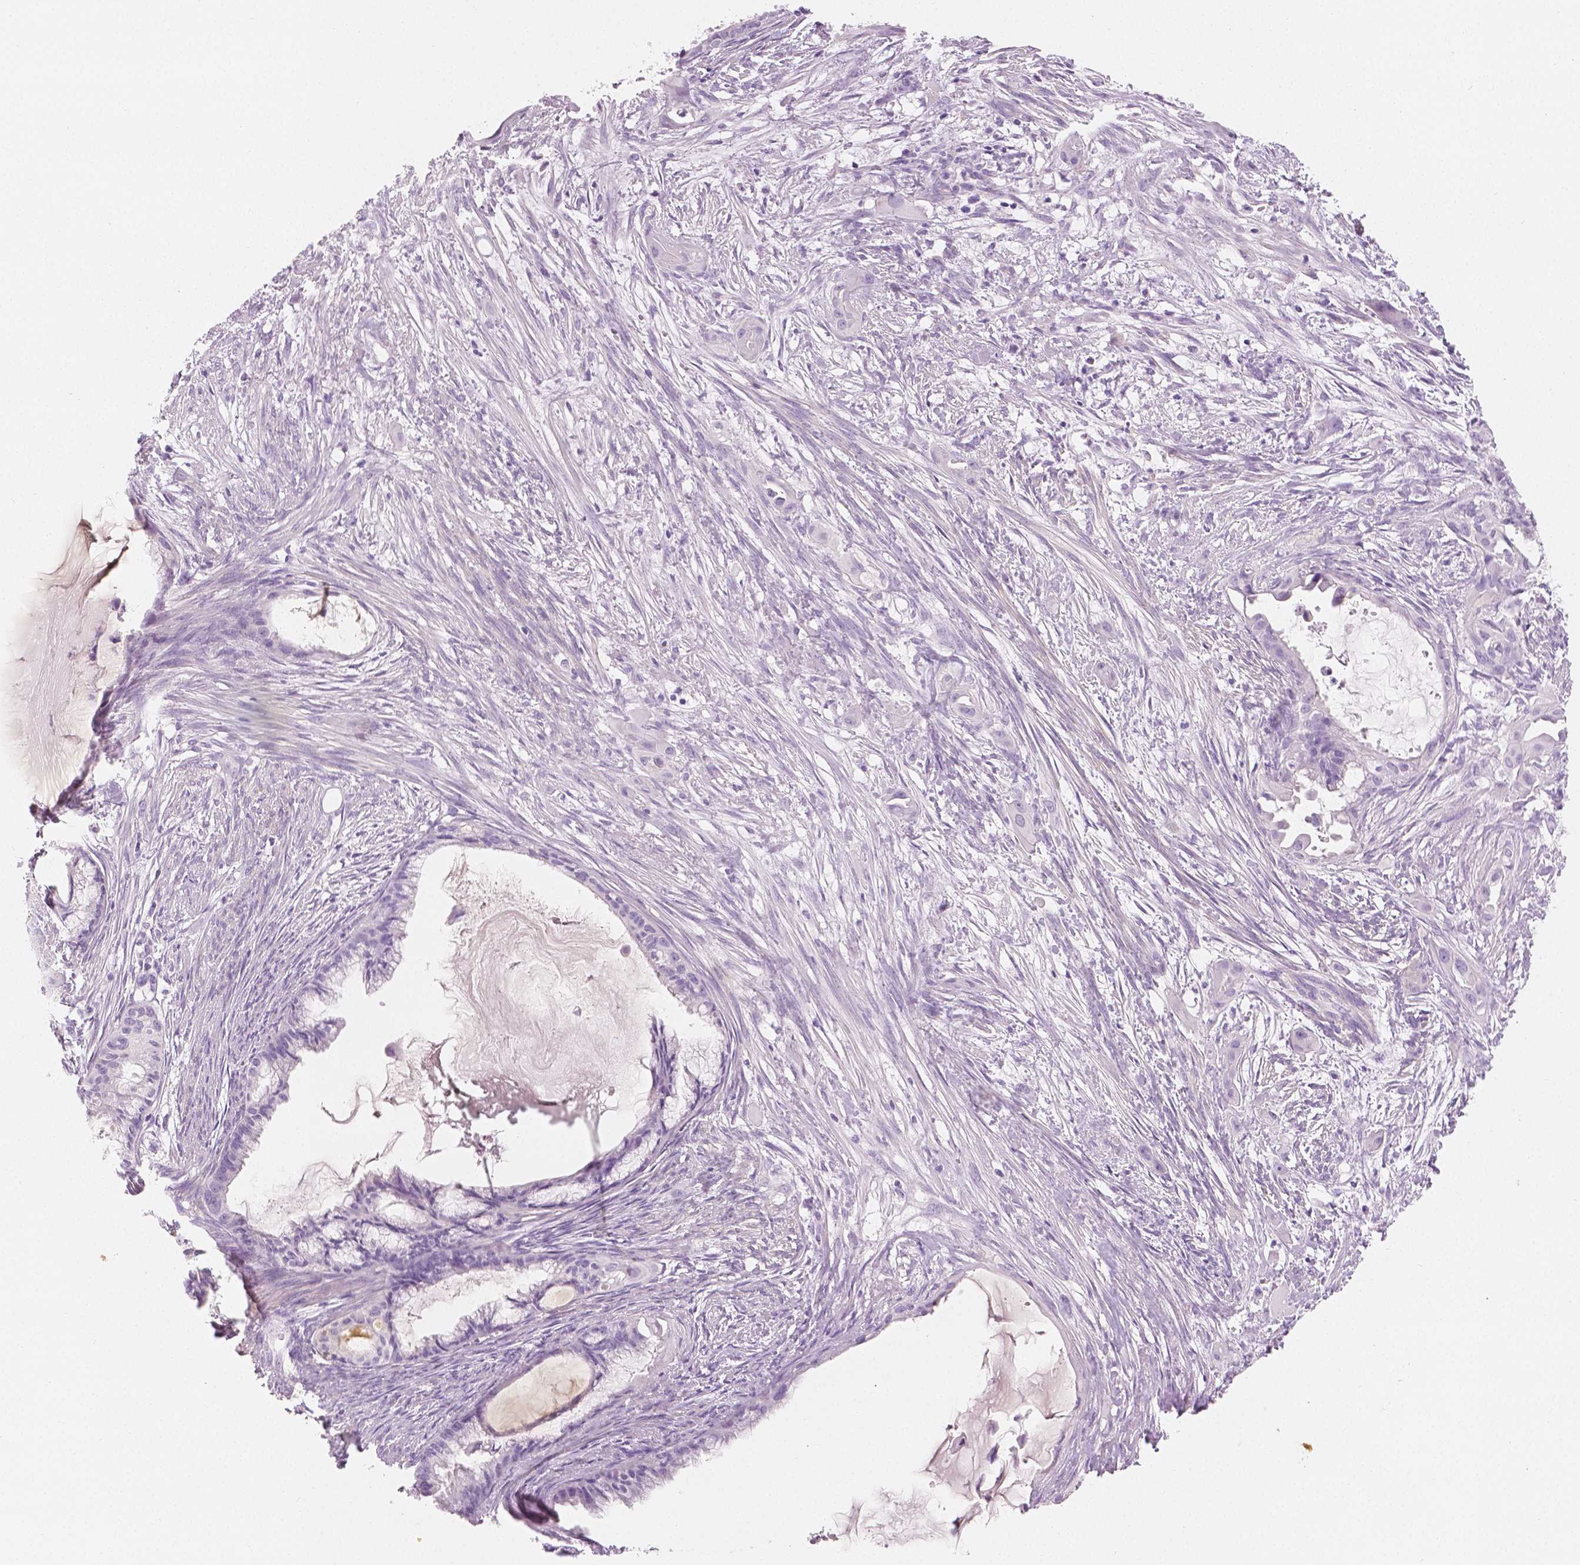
{"staining": {"intensity": "negative", "quantity": "none", "location": "none"}, "tissue": "endometrial cancer", "cell_type": "Tumor cells", "image_type": "cancer", "snomed": [{"axis": "morphology", "description": "Adenocarcinoma, NOS"}, {"axis": "topography", "description": "Endometrium"}], "caption": "Tumor cells are negative for protein expression in human endometrial cancer.", "gene": "PLIN4", "patient": {"sex": "female", "age": 86}}